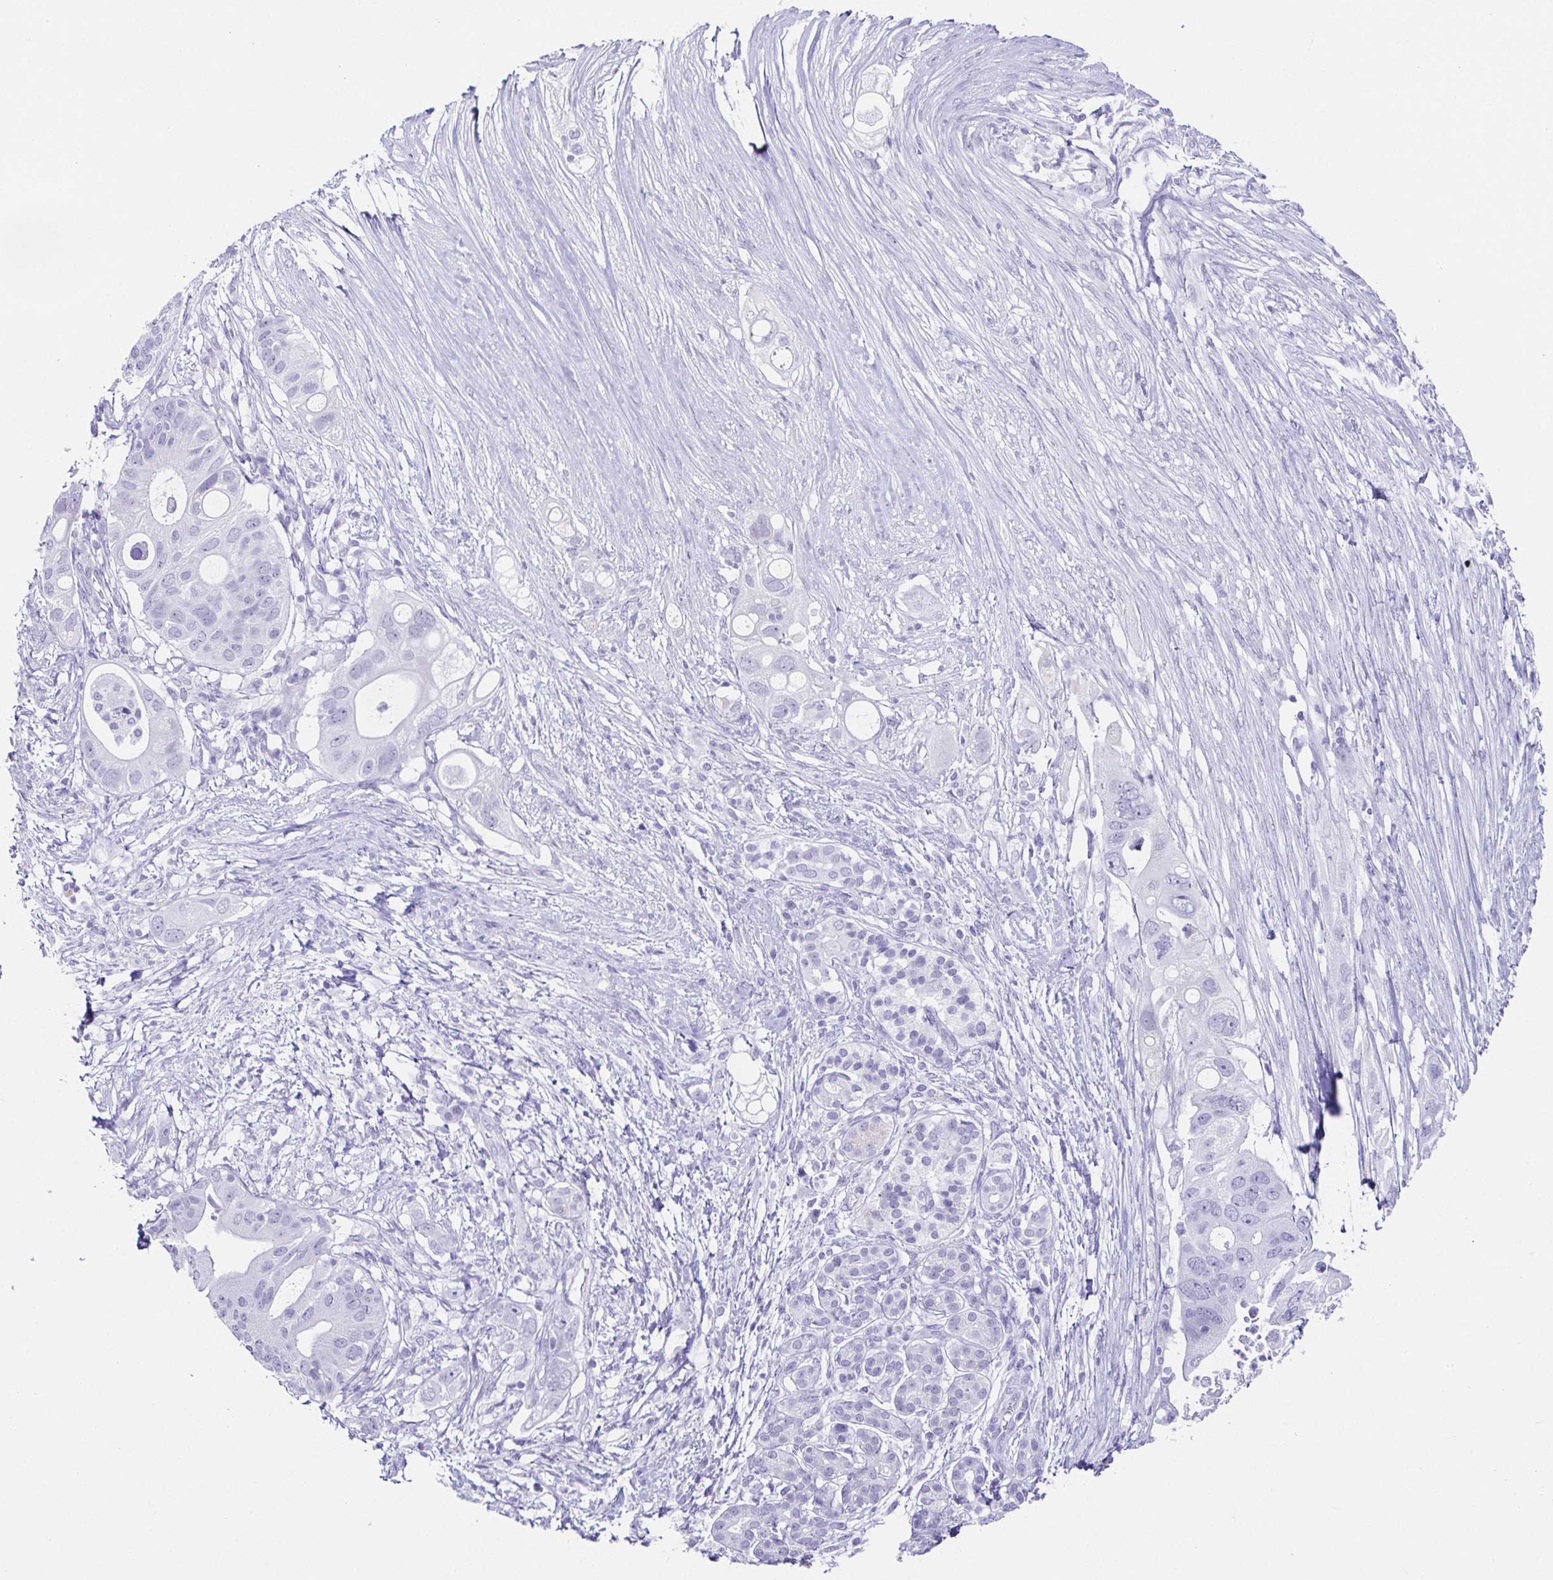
{"staining": {"intensity": "negative", "quantity": "none", "location": "none"}, "tissue": "pancreatic cancer", "cell_type": "Tumor cells", "image_type": "cancer", "snomed": [{"axis": "morphology", "description": "Adenocarcinoma, NOS"}, {"axis": "topography", "description": "Pancreas"}], "caption": "Tumor cells show no significant positivity in pancreatic cancer.", "gene": "ESX1", "patient": {"sex": "female", "age": 72}}